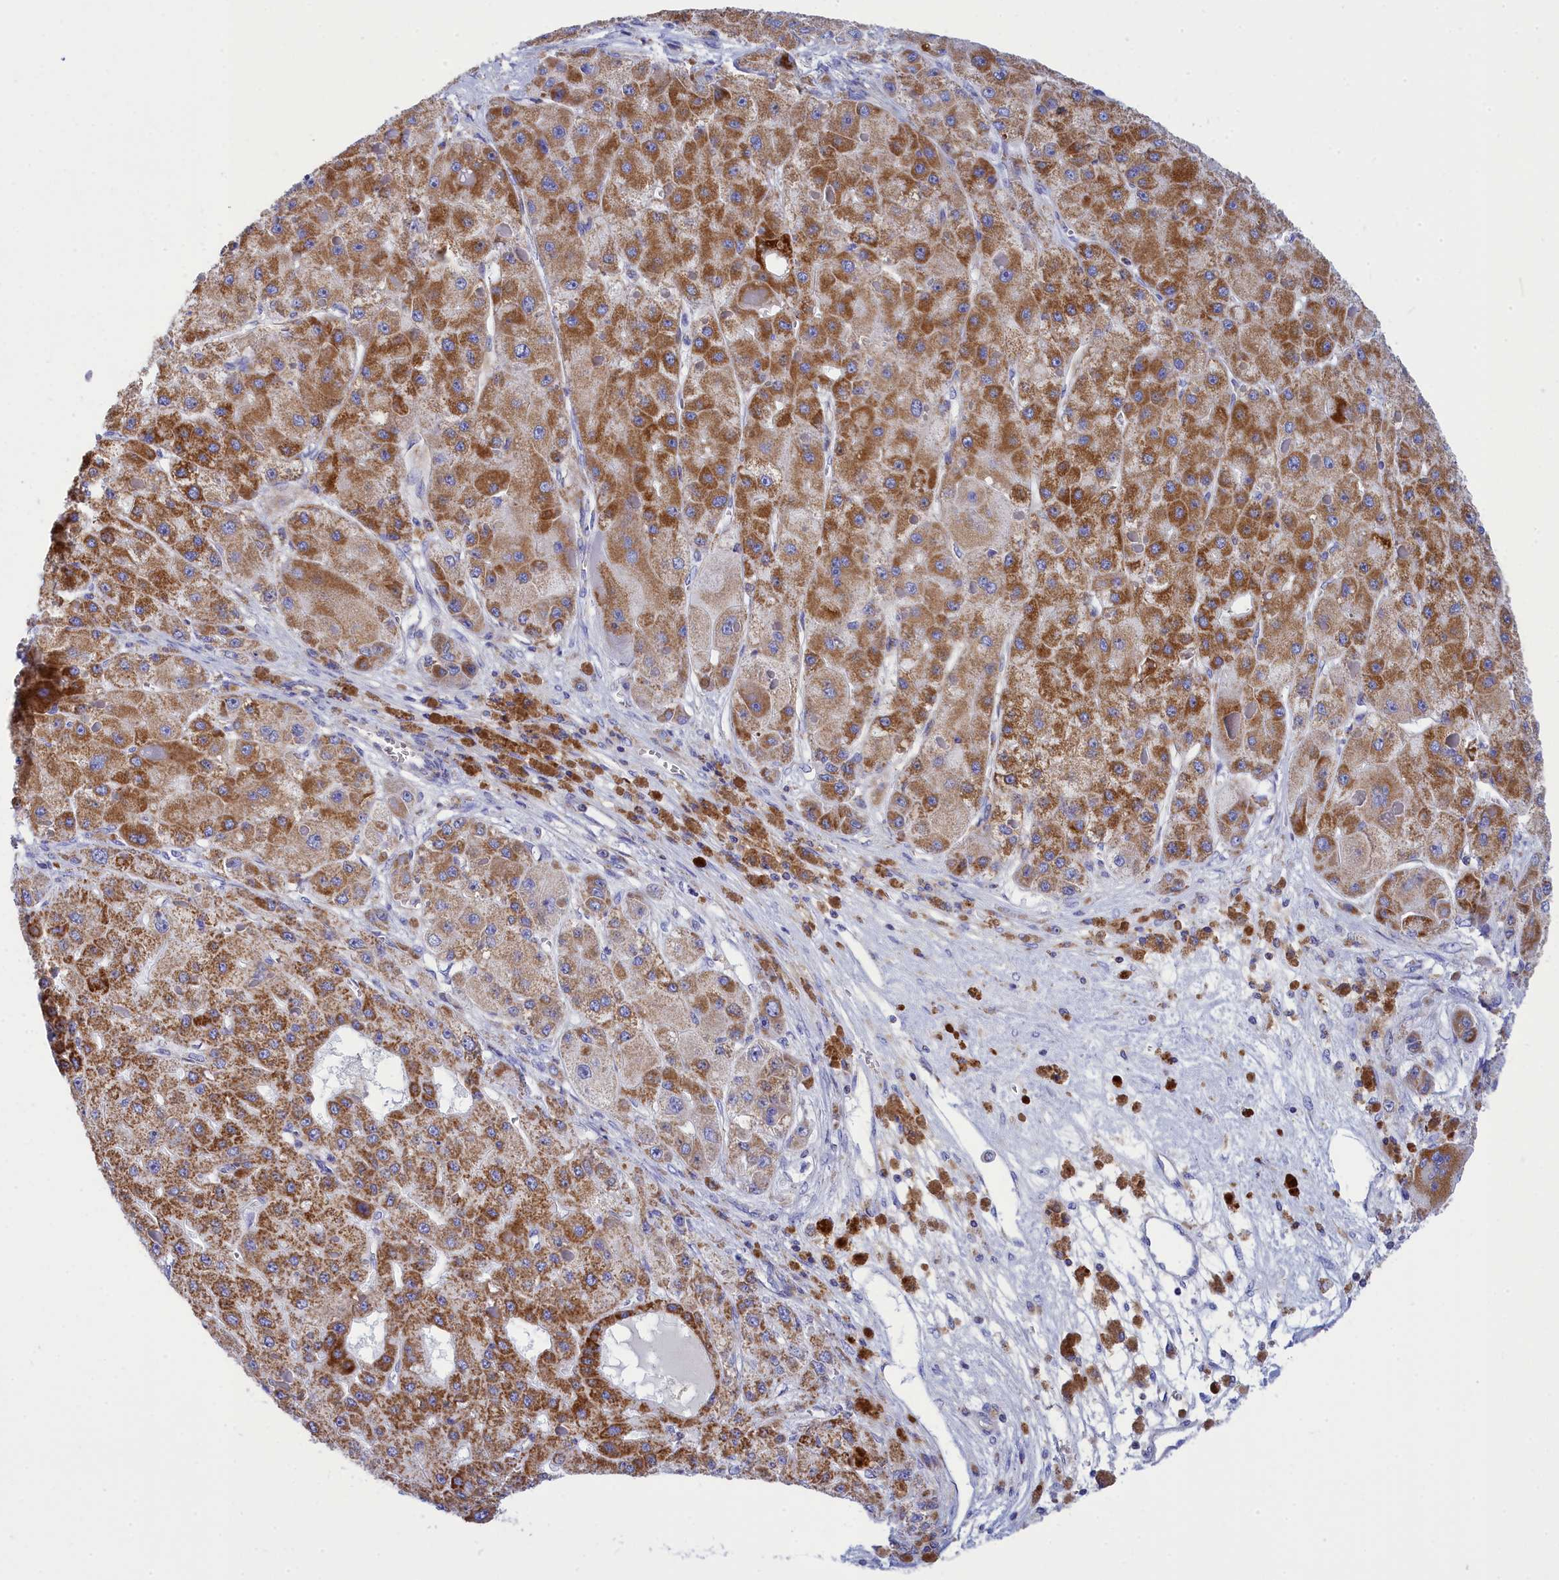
{"staining": {"intensity": "moderate", "quantity": ">75%", "location": "cytoplasmic/membranous"}, "tissue": "liver cancer", "cell_type": "Tumor cells", "image_type": "cancer", "snomed": [{"axis": "morphology", "description": "Carcinoma, Hepatocellular, NOS"}, {"axis": "topography", "description": "Liver"}], "caption": "A micrograph showing moderate cytoplasmic/membranous positivity in approximately >75% of tumor cells in liver hepatocellular carcinoma, as visualized by brown immunohistochemical staining.", "gene": "CCRL2", "patient": {"sex": "female", "age": 73}}